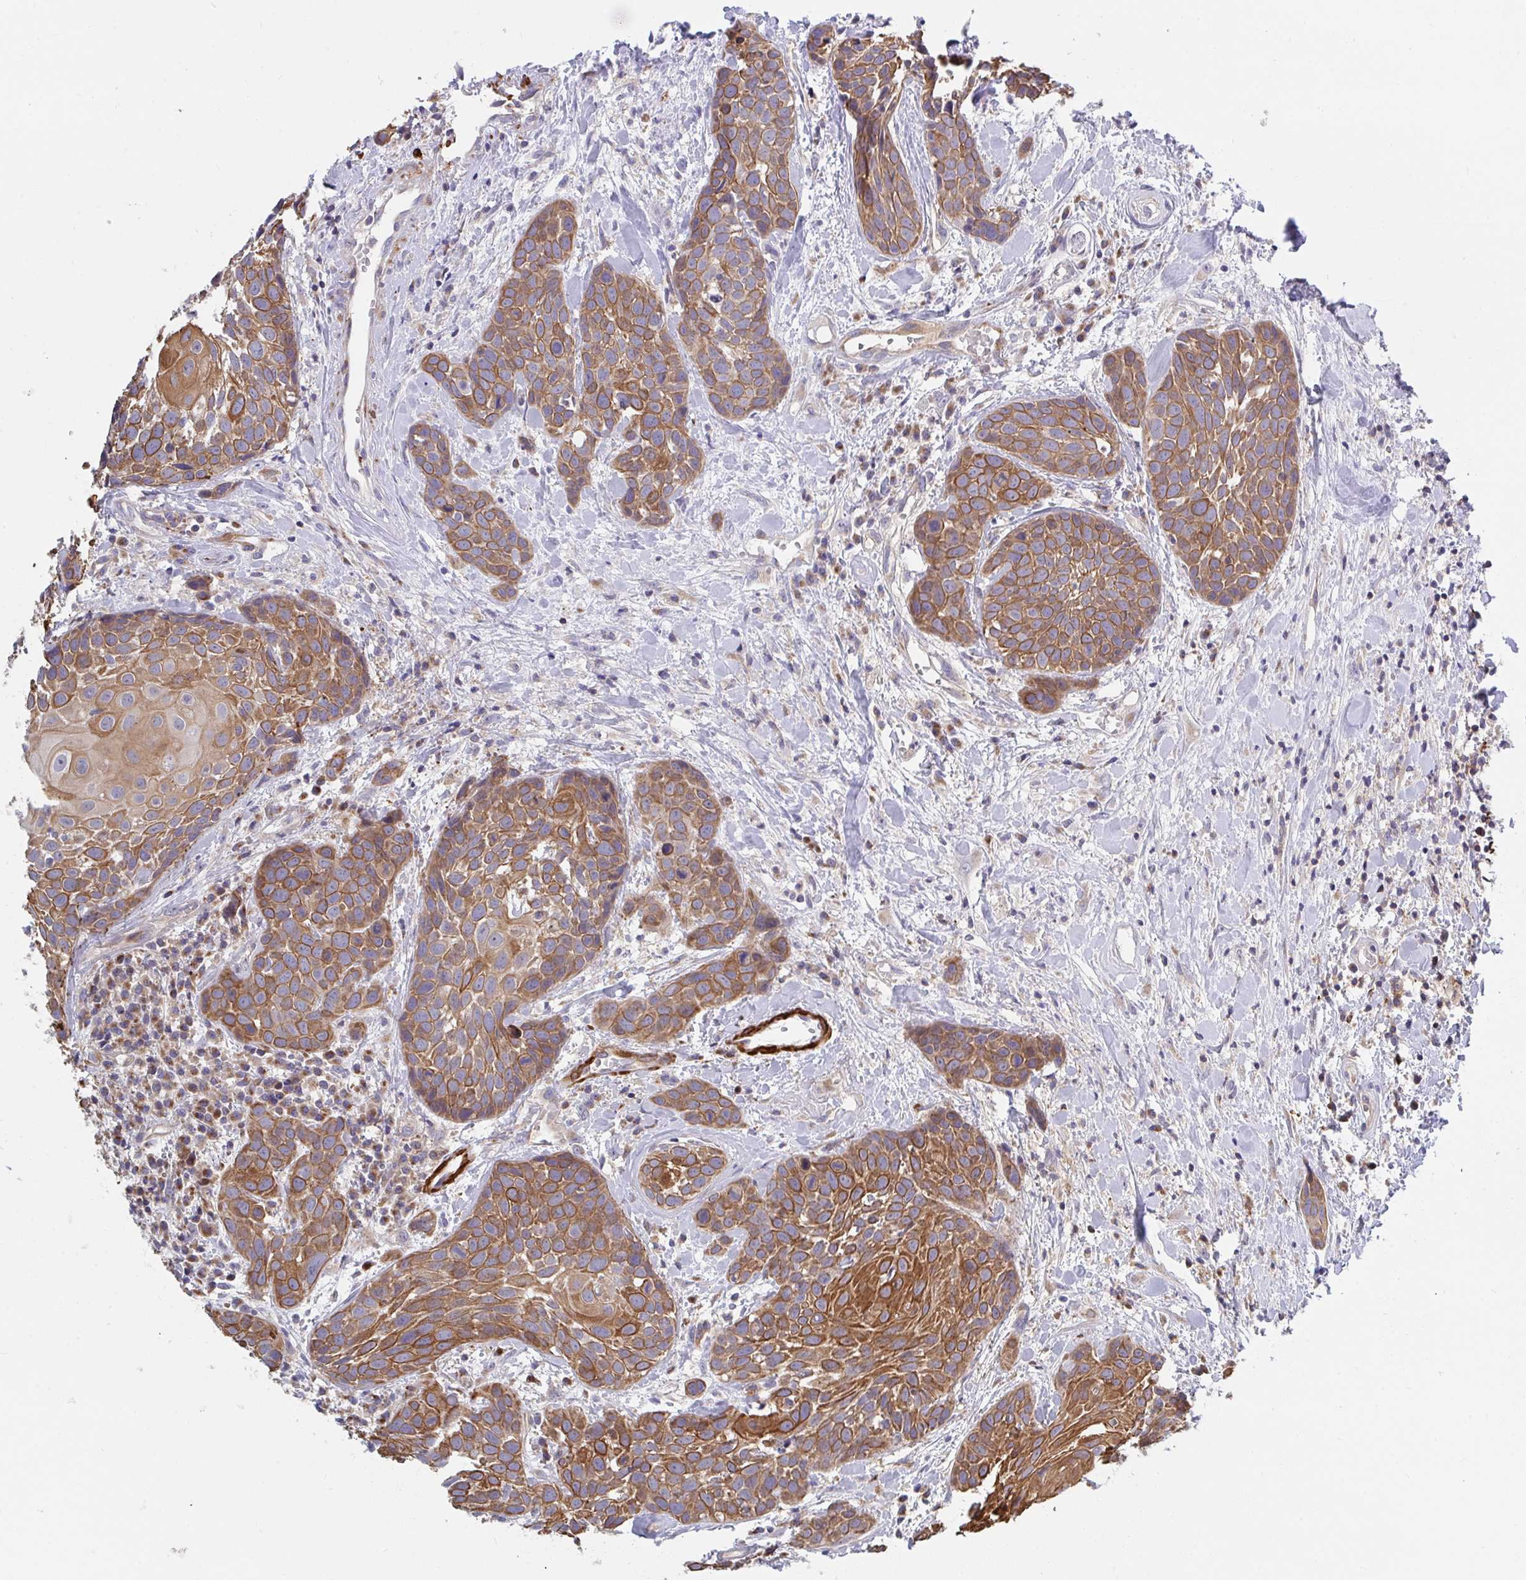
{"staining": {"intensity": "moderate", "quantity": ">75%", "location": "cytoplasmic/membranous"}, "tissue": "head and neck cancer", "cell_type": "Tumor cells", "image_type": "cancer", "snomed": [{"axis": "morphology", "description": "Squamous cell carcinoma, NOS"}, {"axis": "topography", "description": "Head-Neck"}], "caption": "High-magnification brightfield microscopy of head and neck cancer (squamous cell carcinoma) stained with DAB (3,3'-diaminobenzidine) (brown) and counterstained with hematoxylin (blue). tumor cells exhibit moderate cytoplasmic/membranous staining is appreciated in about>75% of cells. (Brightfield microscopy of DAB IHC at high magnification).", "gene": "FRMD3", "patient": {"sex": "female", "age": 50}}